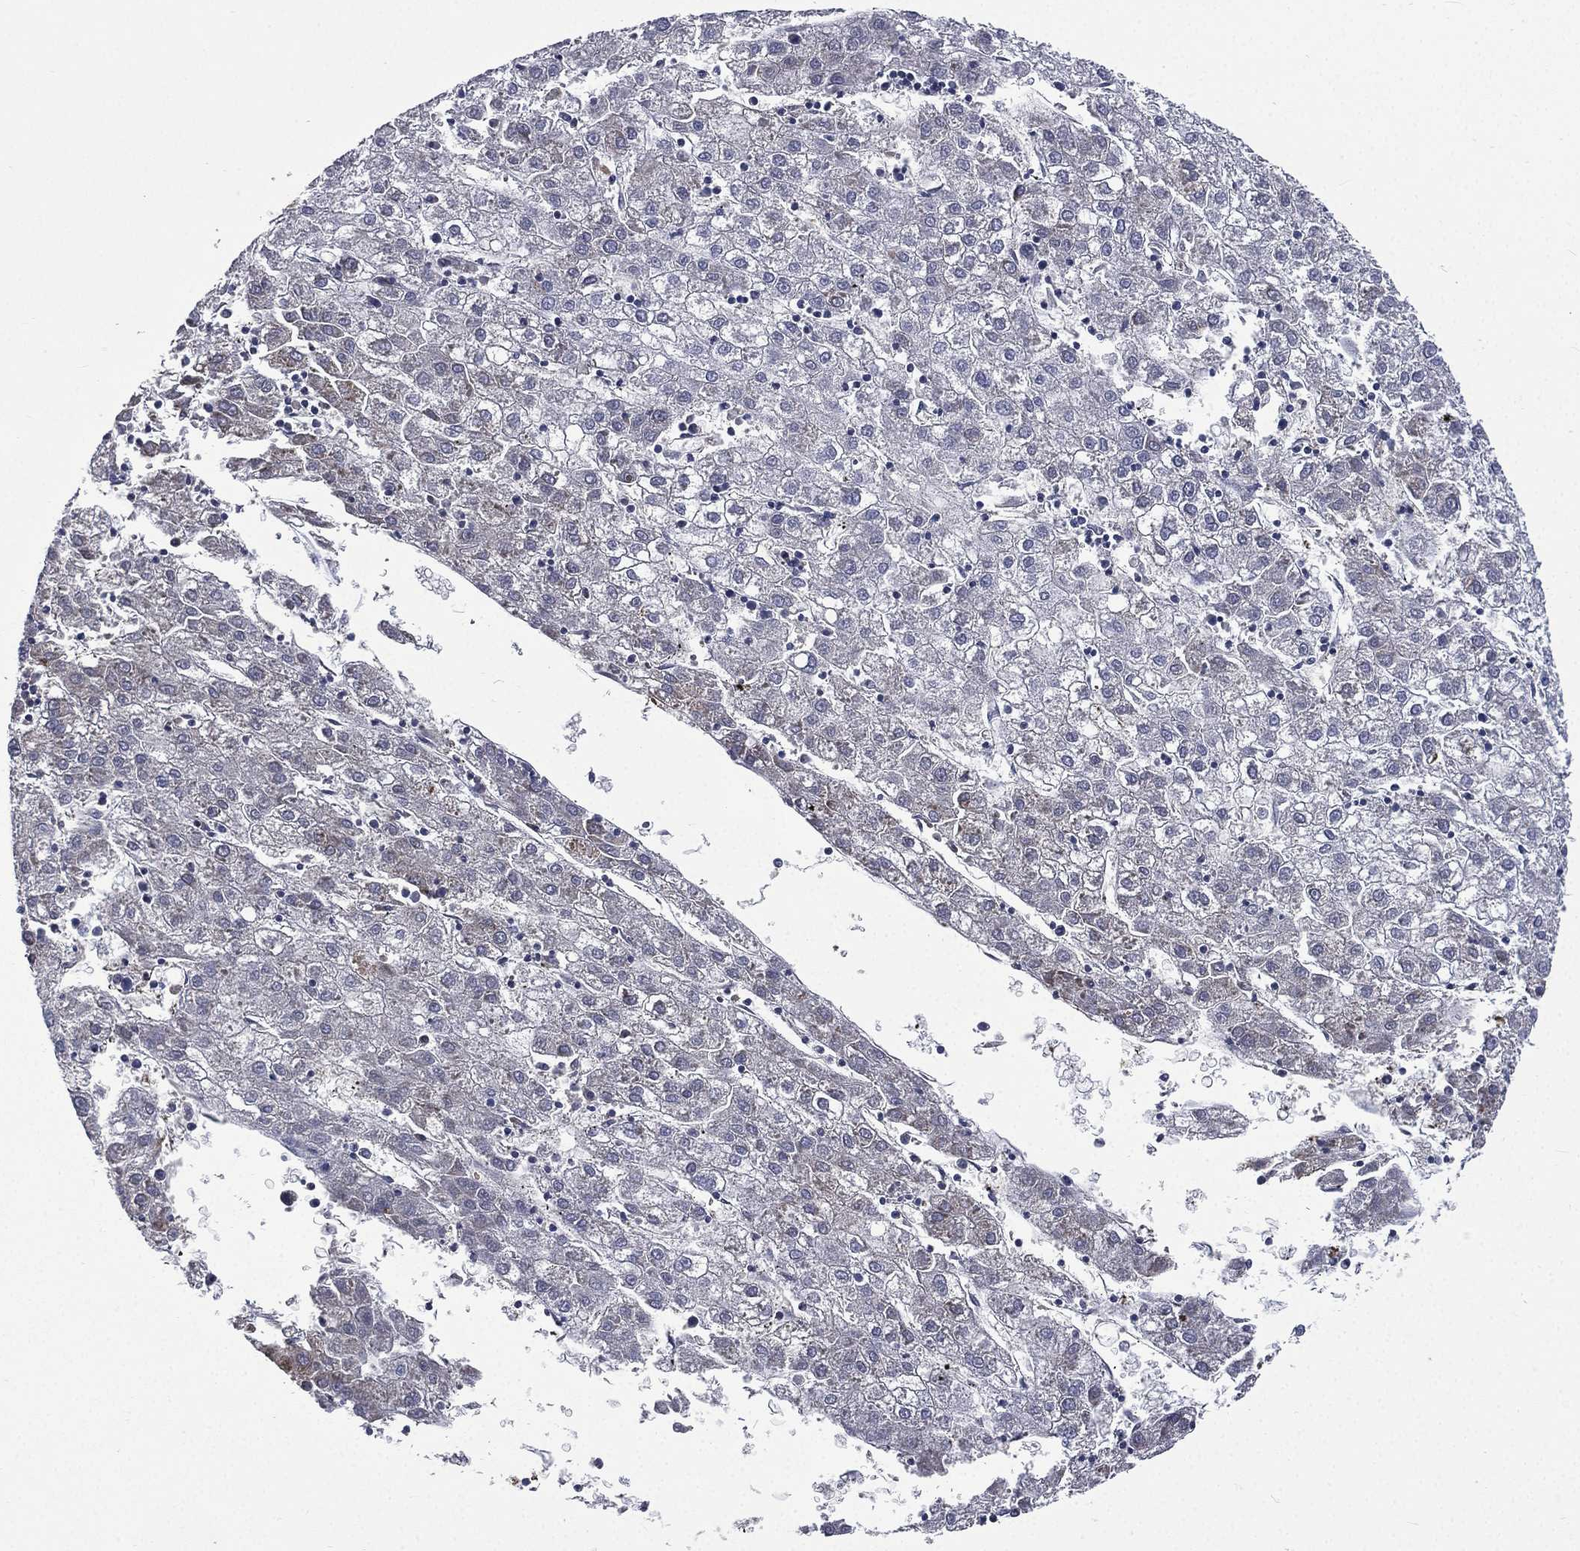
{"staining": {"intensity": "negative", "quantity": "none", "location": "none"}, "tissue": "liver cancer", "cell_type": "Tumor cells", "image_type": "cancer", "snomed": [{"axis": "morphology", "description": "Carcinoma, Hepatocellular, NOS"}, {"axis": "topography", "description": "Liver"}], "caption": "Photomicrograph shows no protein positivity in tumor cells of liver cancer (hepatocellular carcinoma) tissue.", "gene": "FGG", "patient": {"sex": "male", "age": 72}}